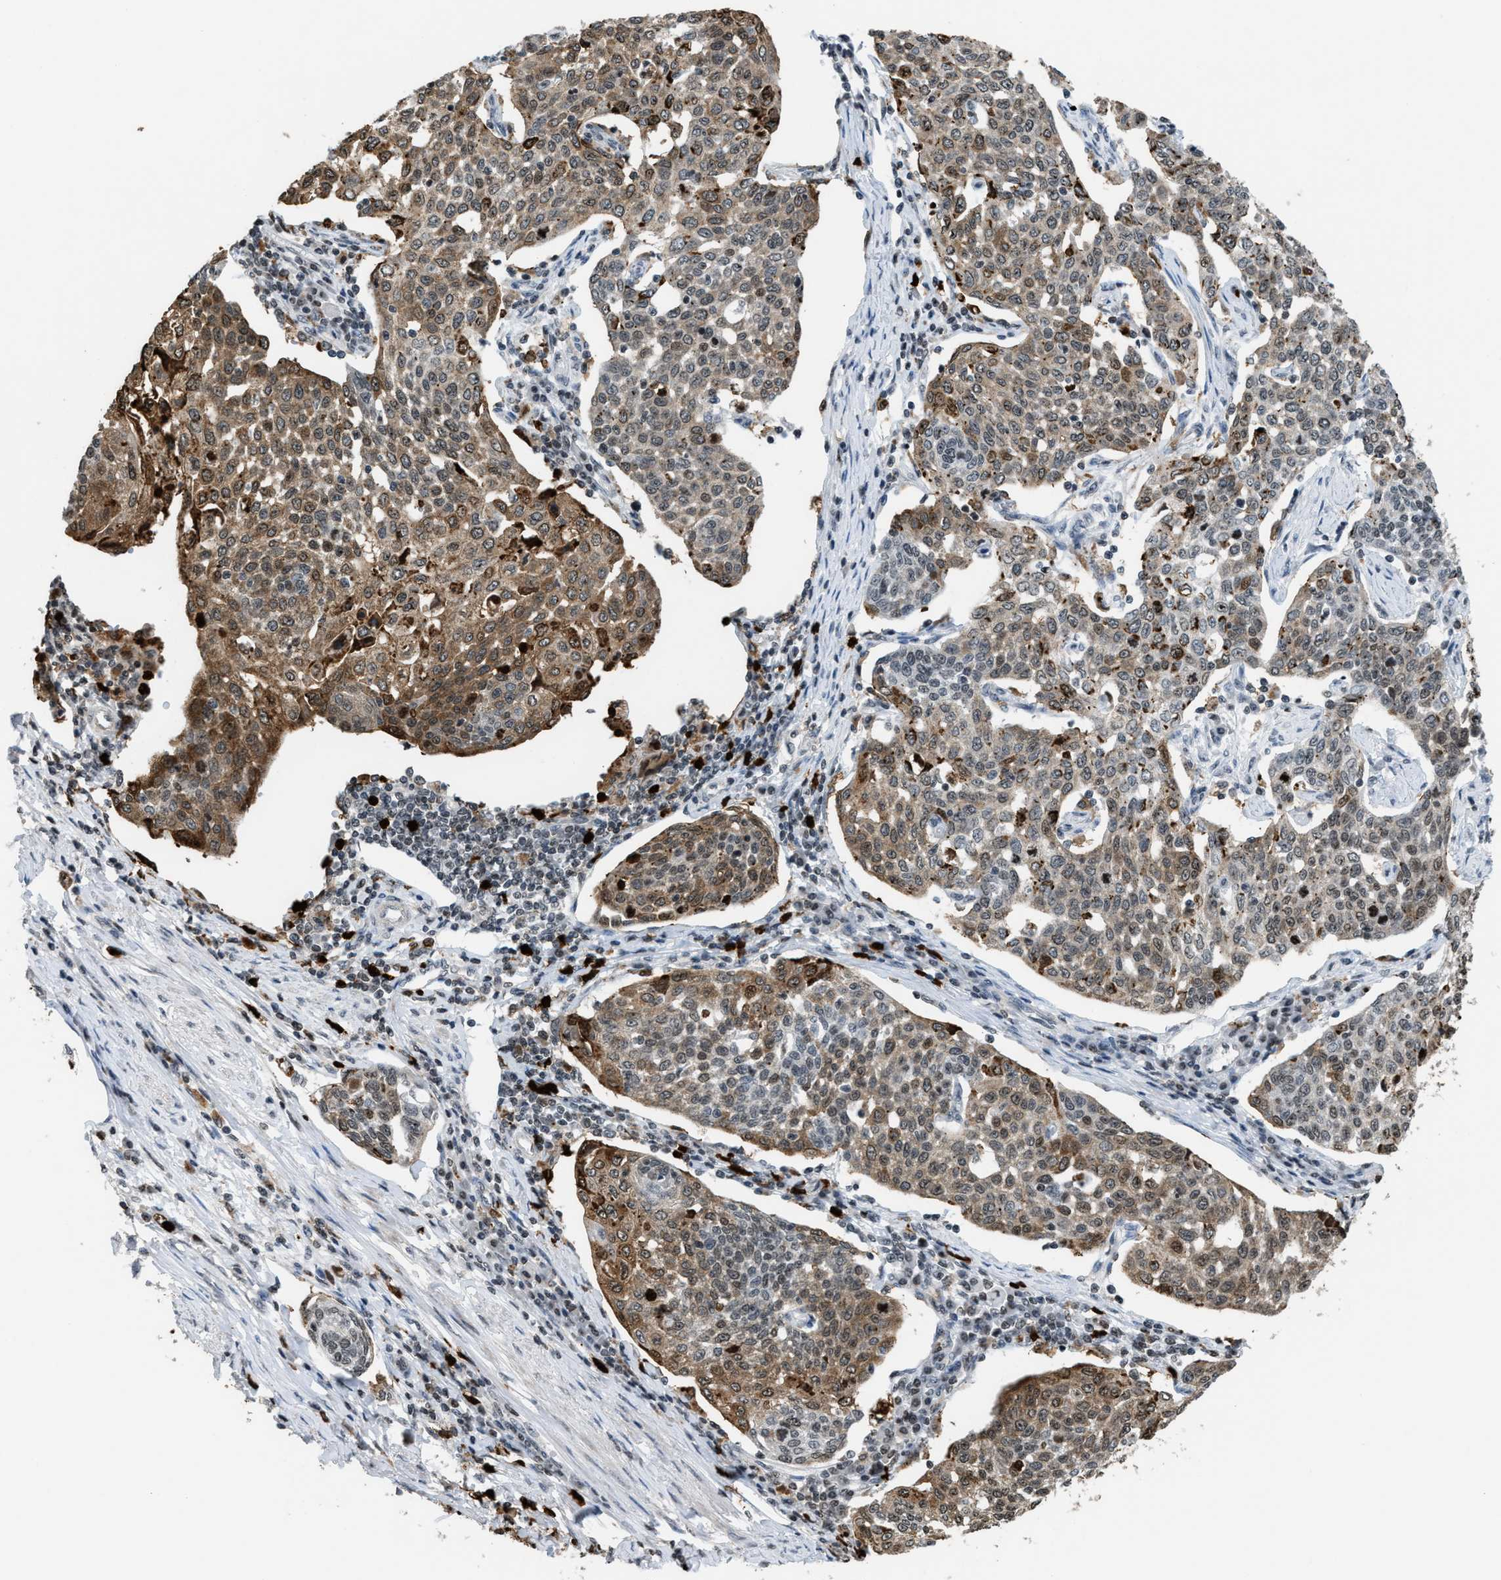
{"staining": {"intensity": "moderate", "quantity": ">75%", "location": "cytoplasmic/membranous"}, "tissue": "cervical cancer", "cell_type": "Tumor cells", "image_type": "cancer", "snomed": [{"axis": "morphology", "description": "Squamous cell carcinoma, NOS"}, {"axis": "topography", "description": "Cervix"}], "caption": "This photomicrograph shows immunohistochemistry staining of human squamous cell carcinoma (cervical), with medium moderate cytoplasmic/membranous positivity in approximately >75% of tumor cells.", "gene": "PRUNE2", "patient": {"sex": "female", "age": 34}}